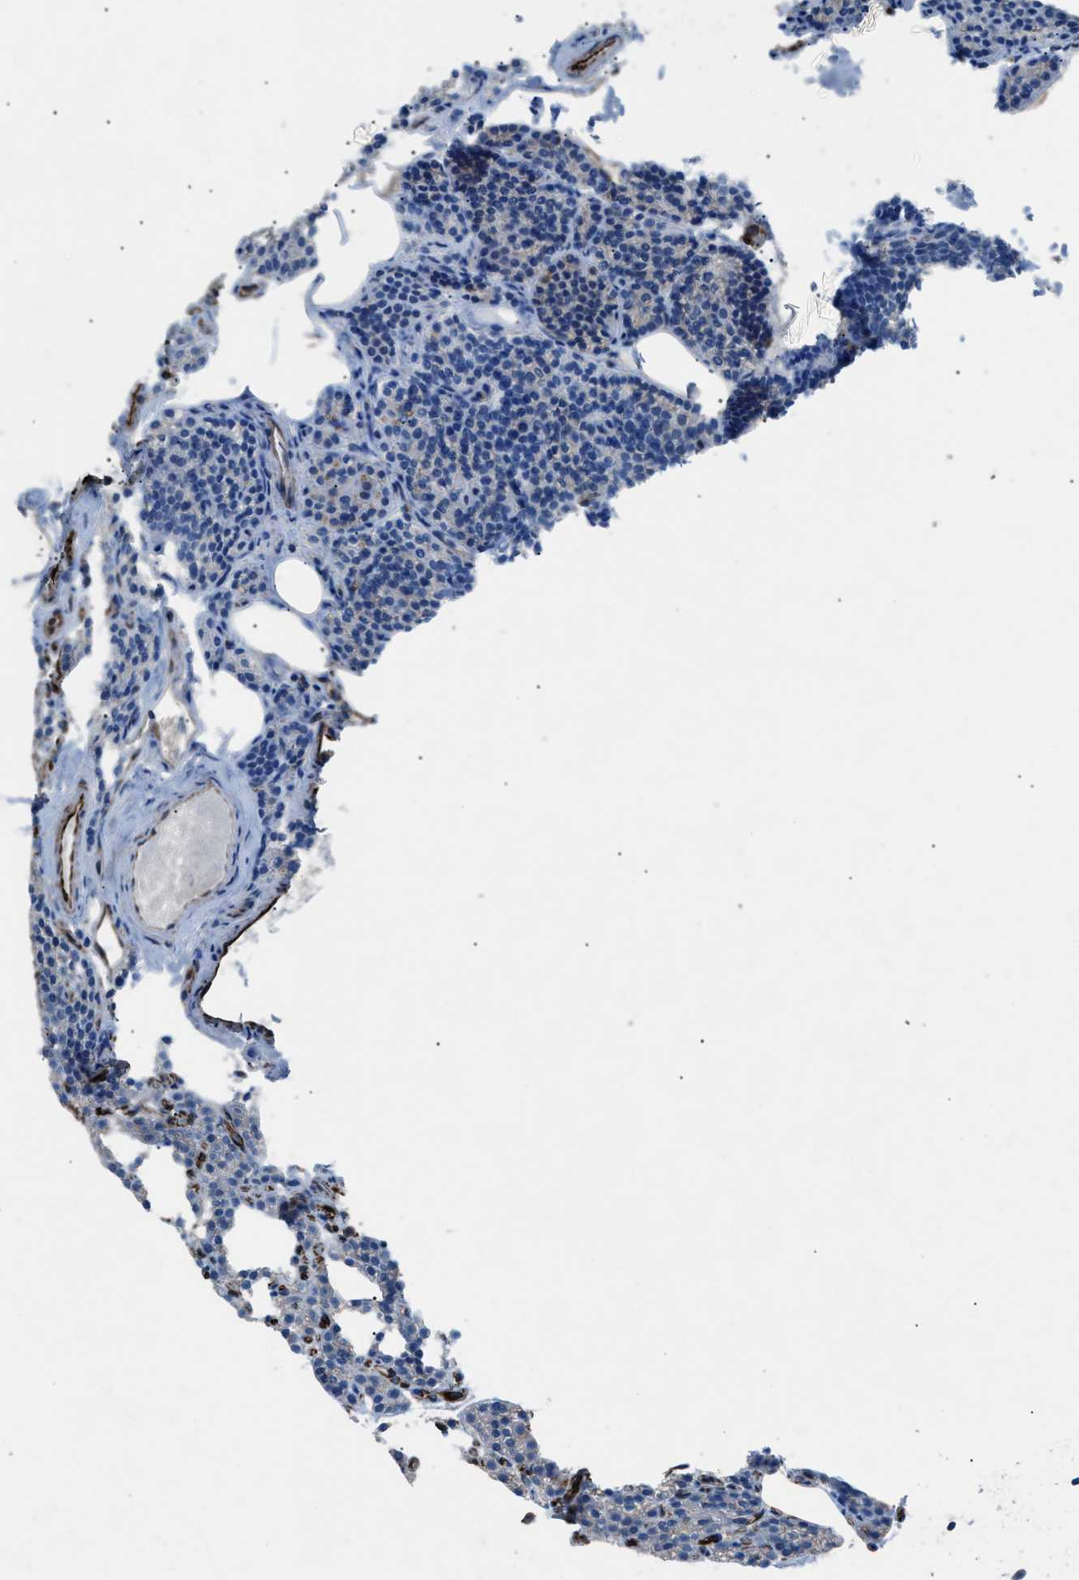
{"staining": {"intensity": "negative", "quantity": "none", "location": "none"}, "tissue": "parathyroid gland", "cell_type": "Glandular cells", "image_type": "normal", "snomed": [{"axis": "morphology", "description": "Normal tissue, NOS"}, {"axis": "morphology", "description": "Adenoma, NOS"}, {"axis": "topography", "description": "Parathyroid gland"}], "caption": "The photomicrograph displays no staining of glandular cells in unremarkable parathyroid gland.", "gene": "CABP7", "patient": {"sex": "female", "age": 74}}